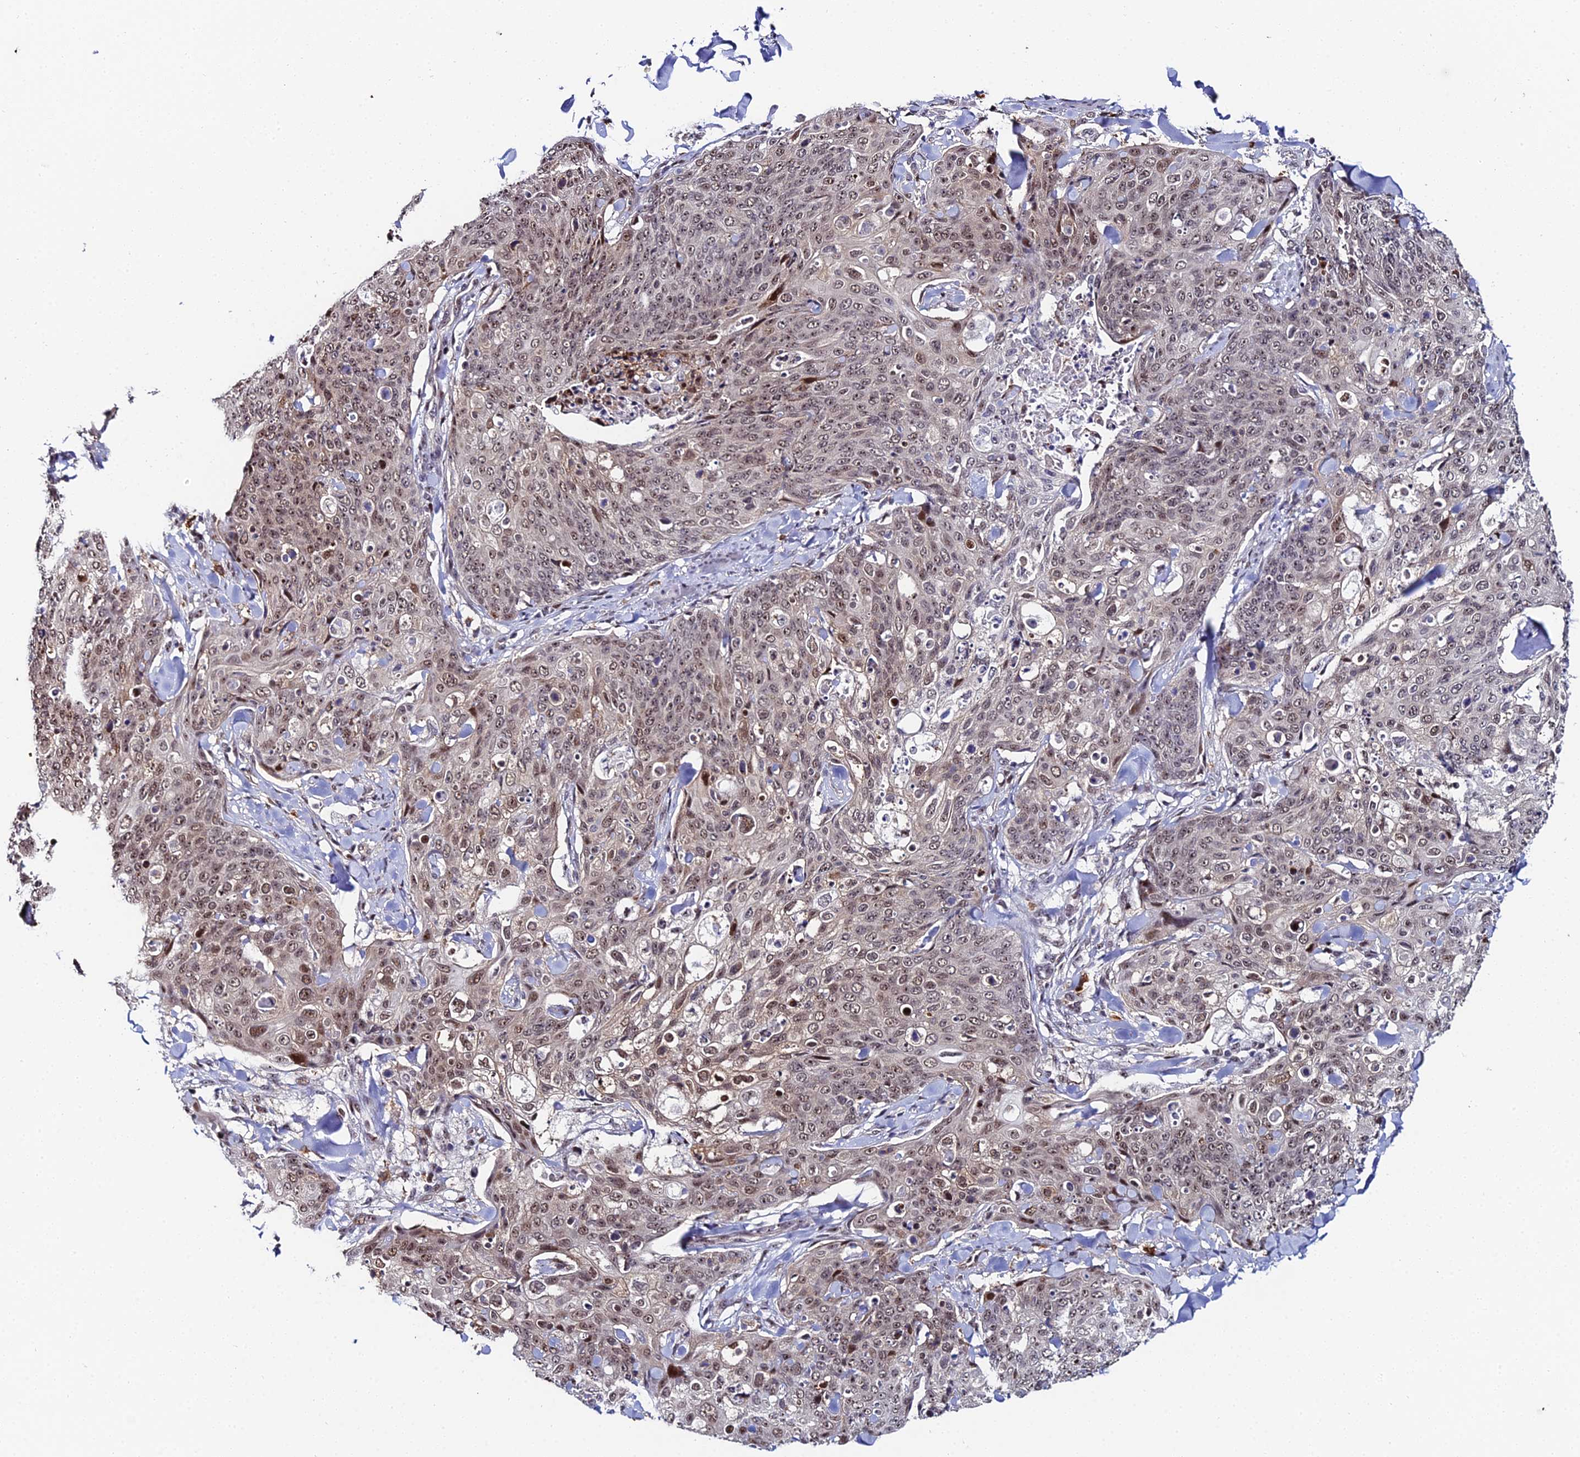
{"staining": {"intensity": "moderate", "quantity": ">75%", "location": "nuclear"}, "tissue": "skin cancer", "cell_type": "Tumor cells", "image_type": "cancer", "snomed": [{"axis": "morphology", "description": "Squamous cell carcinoma, NOS"}, {"axis": "topography", "description": "Skin"}, {"axis": "topography", "description": "Vulva"}], "caption": "IHC image of neoplastic tissue: human skin cancer (squamous cell carcinoma) stained using immunohistochemistry exhibits medium levels of moderate protein expression localized specifically in the nuclear of tumor cells, appearing as a nuclear brown color.", "gene": "TIFA", "patient": {"sex": "female", "age": 85}}